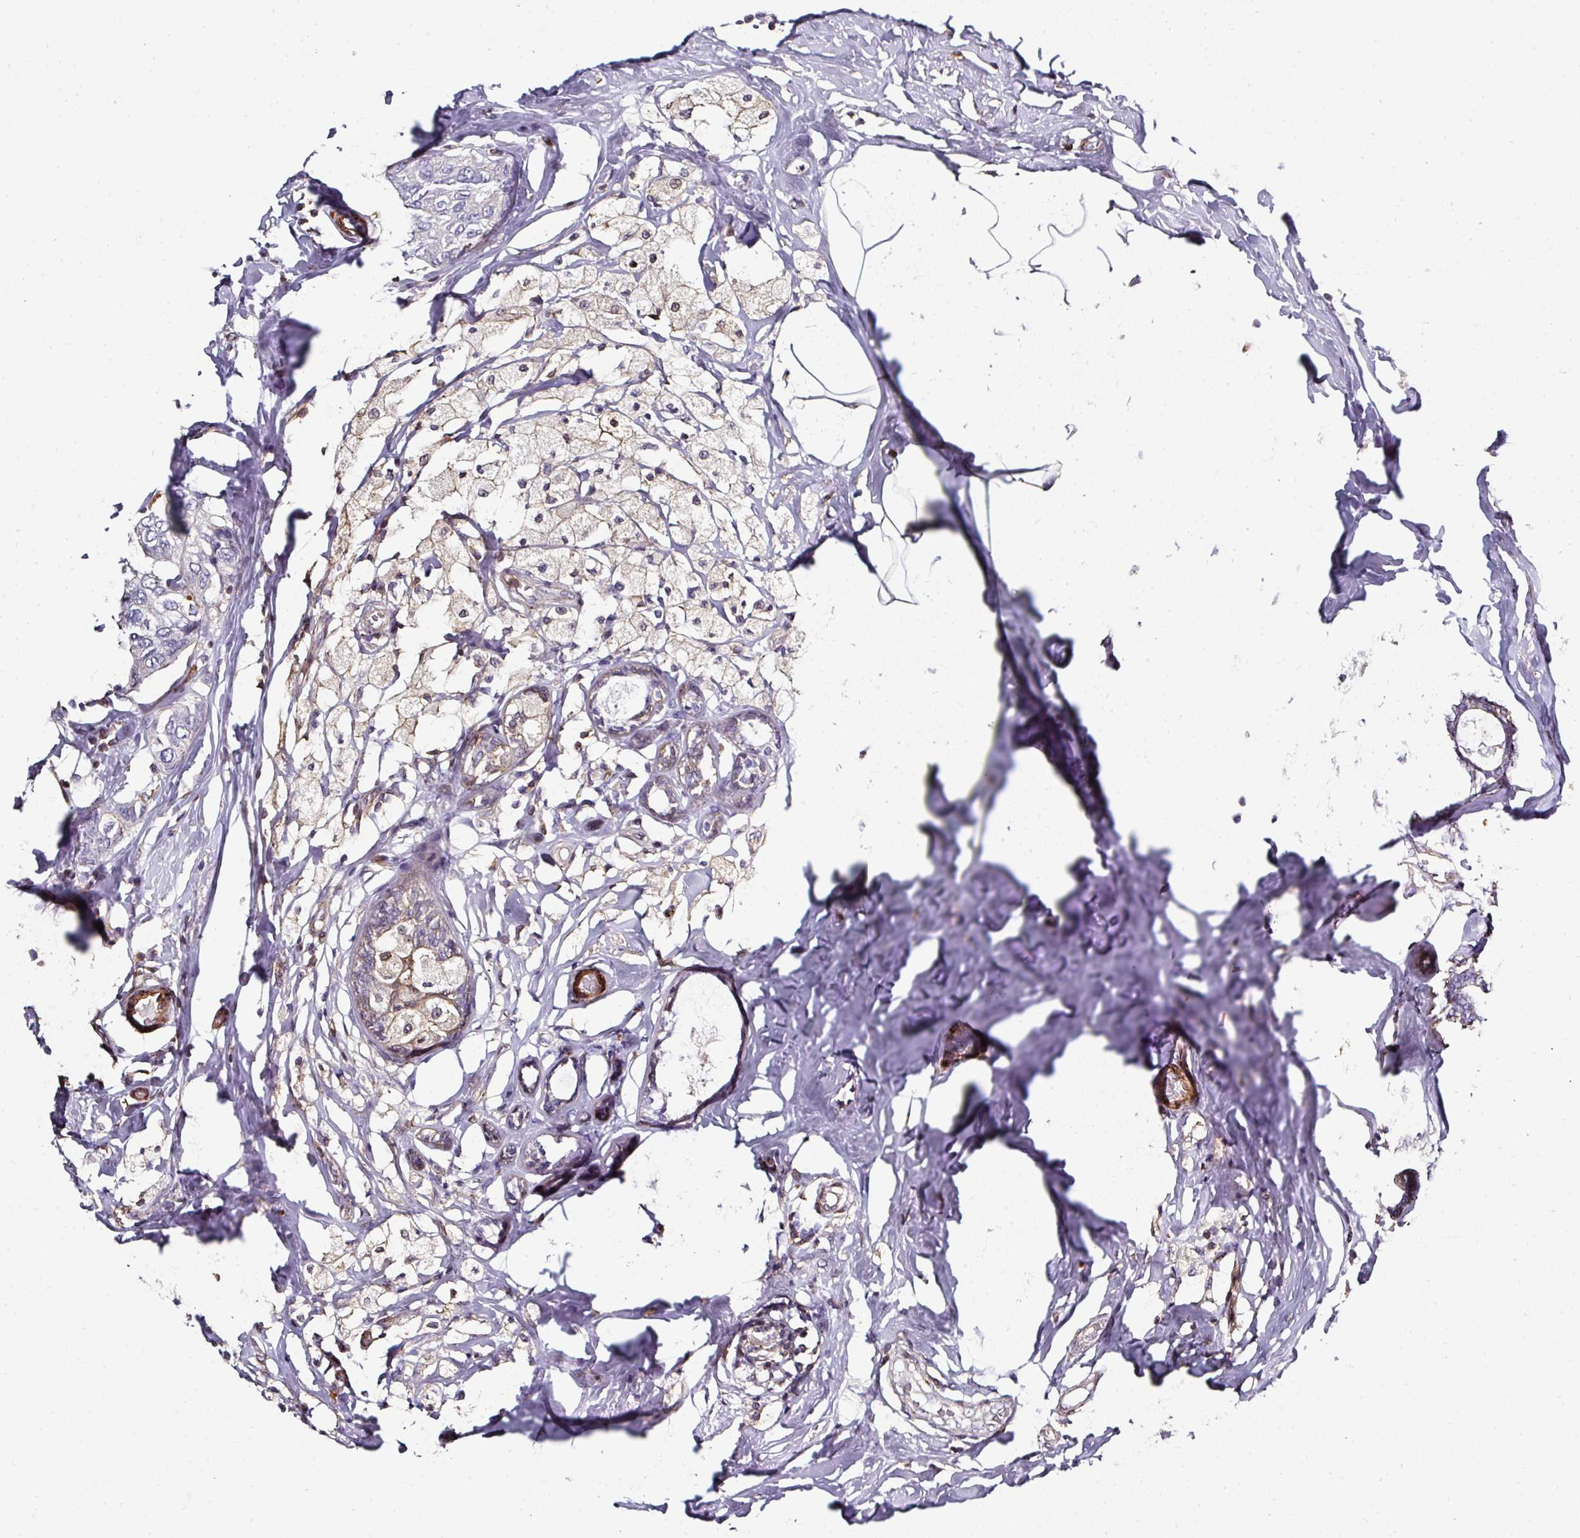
{"staining": {"intensity": "weak", "quantity": "<25%", "location": "cytoplasmic/membranous"}, "tissue": "breast cancer", "cell_type": "Tumor cells", "image_type": "cancer", "snomed": [{"axis": "morphology", "description": "Lobular carcinoma"}, {"axis": "topography", "description": "Breast"}], "caption": "Breast cancer was stained to show a protein in brown. There is no significant expression in tumor cells. (DAB (3,3'-diaminobenzidine) immunohistochemistry (IHC) with hematoxylin counter stain).", "gene": "BEND5", "patient": {"sex": "female", "age": 51}}